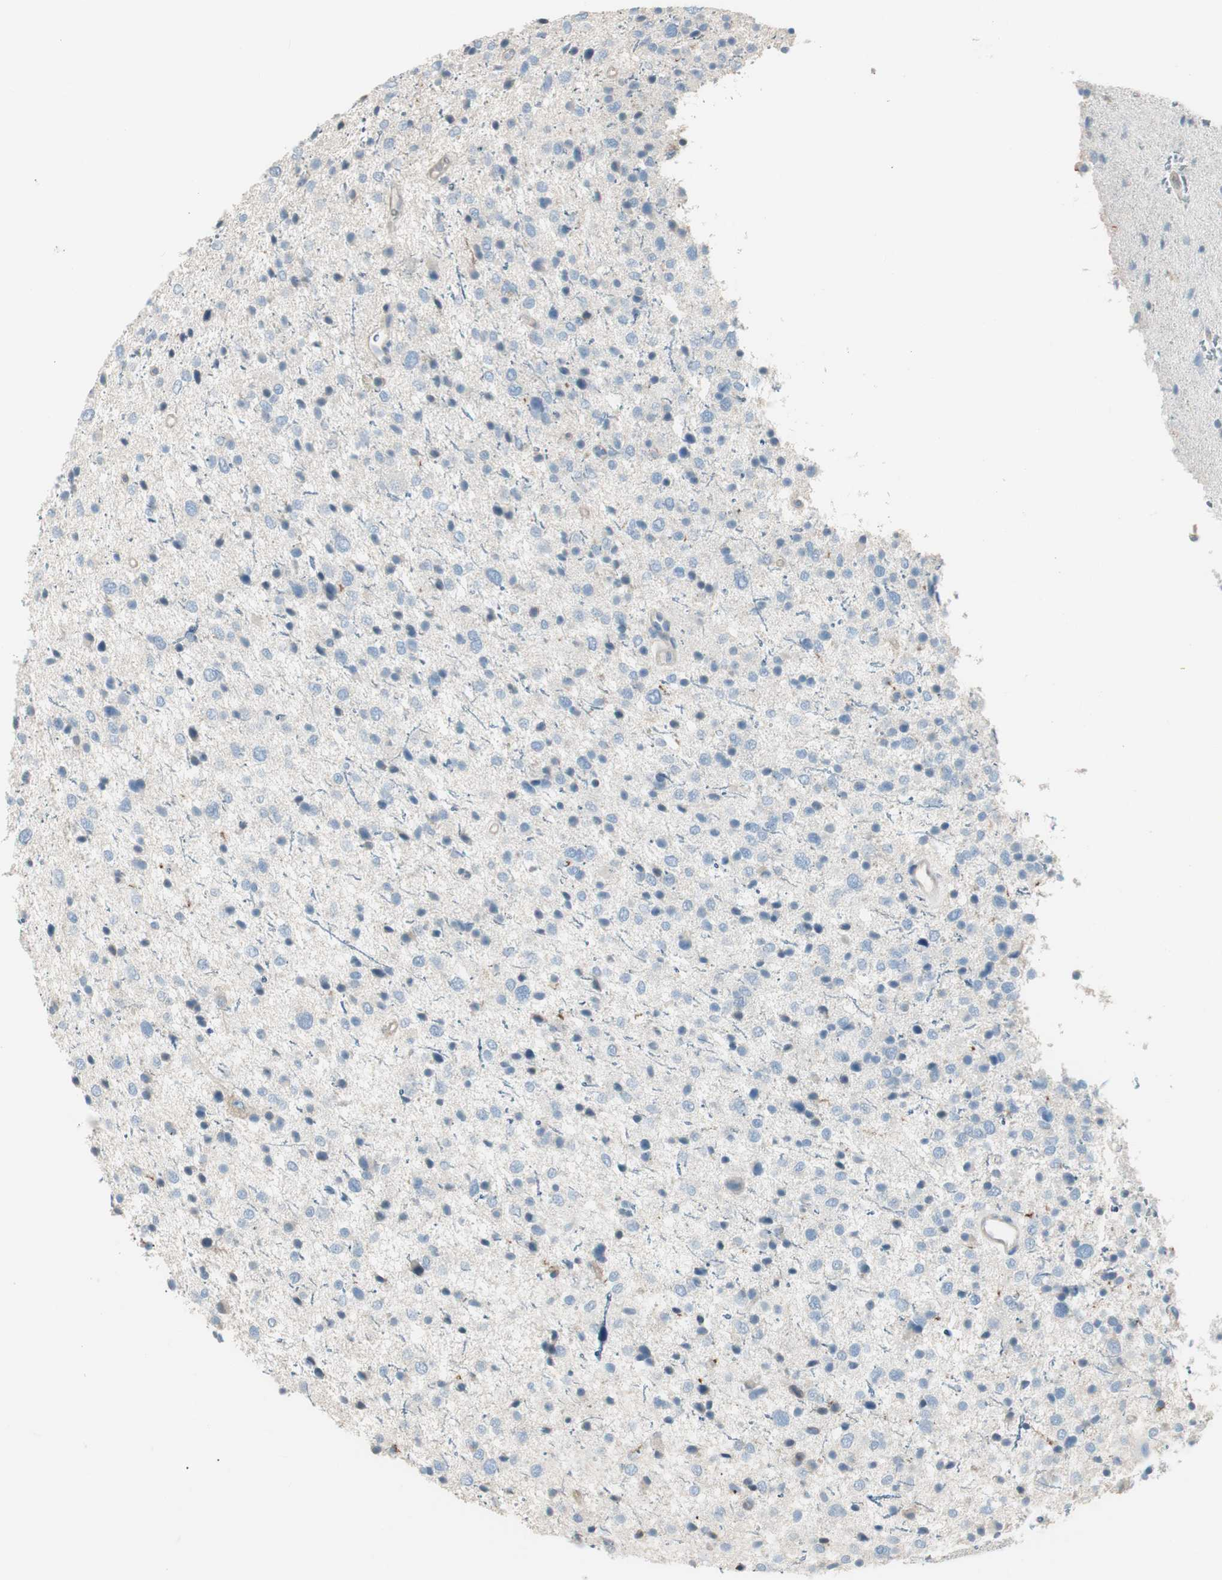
{"staining": {"intensity": "negative", "quantity": "none", "location": "none"}, "tissue": "glioma", "cell_type": "Tumor cells", "image_type": "cancer", "snomed": [{"axis": "morphology", "description": "Glioma, malignant, Low grade"}, {"axis": "topography", "description": "Brain"}], "caption": "This photomicrograph is of glioma stained with immunohistochemistry (IHC) to label a protein in brown with the nuclei are counter-stained blue. There is no staining in tumor cells.", "gene": "EVA1A", "patient": {"sex": "female", "age": 37}}